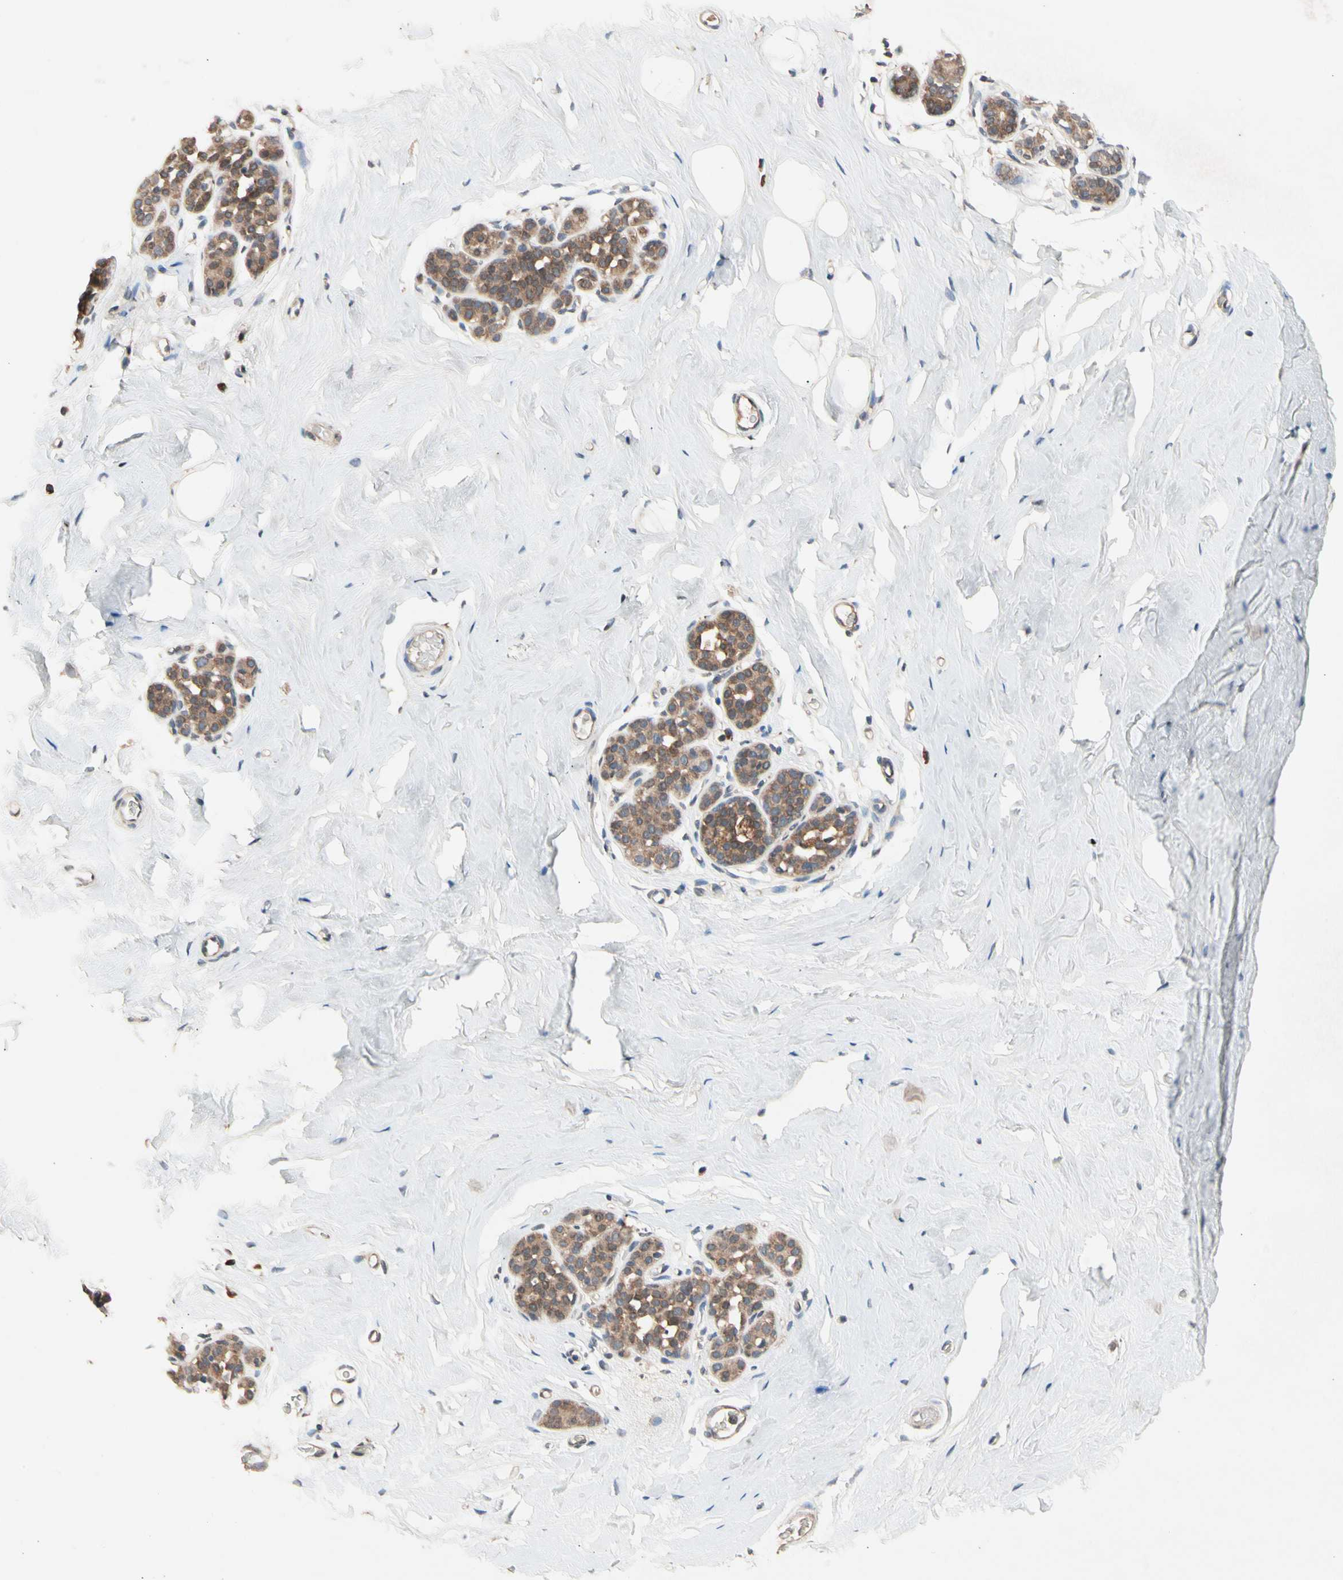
{"staining": {"intensity": "negative", "quantity": "none", "location": "none"}, "tissue": "breast", "cell_type": "Adipocytes", "image_type": "normal", "snomed": [{"axis": "morphology", "description": "Normal tissue, NOS"}, {"axis": "topography", "description": "Breast"}], "caption": "This is an IHC histopathology image of normal human breast. There is no positivity in adipocytes.", "gene": "PRDX4", "patient": {"sex": "female", "age": 75}}